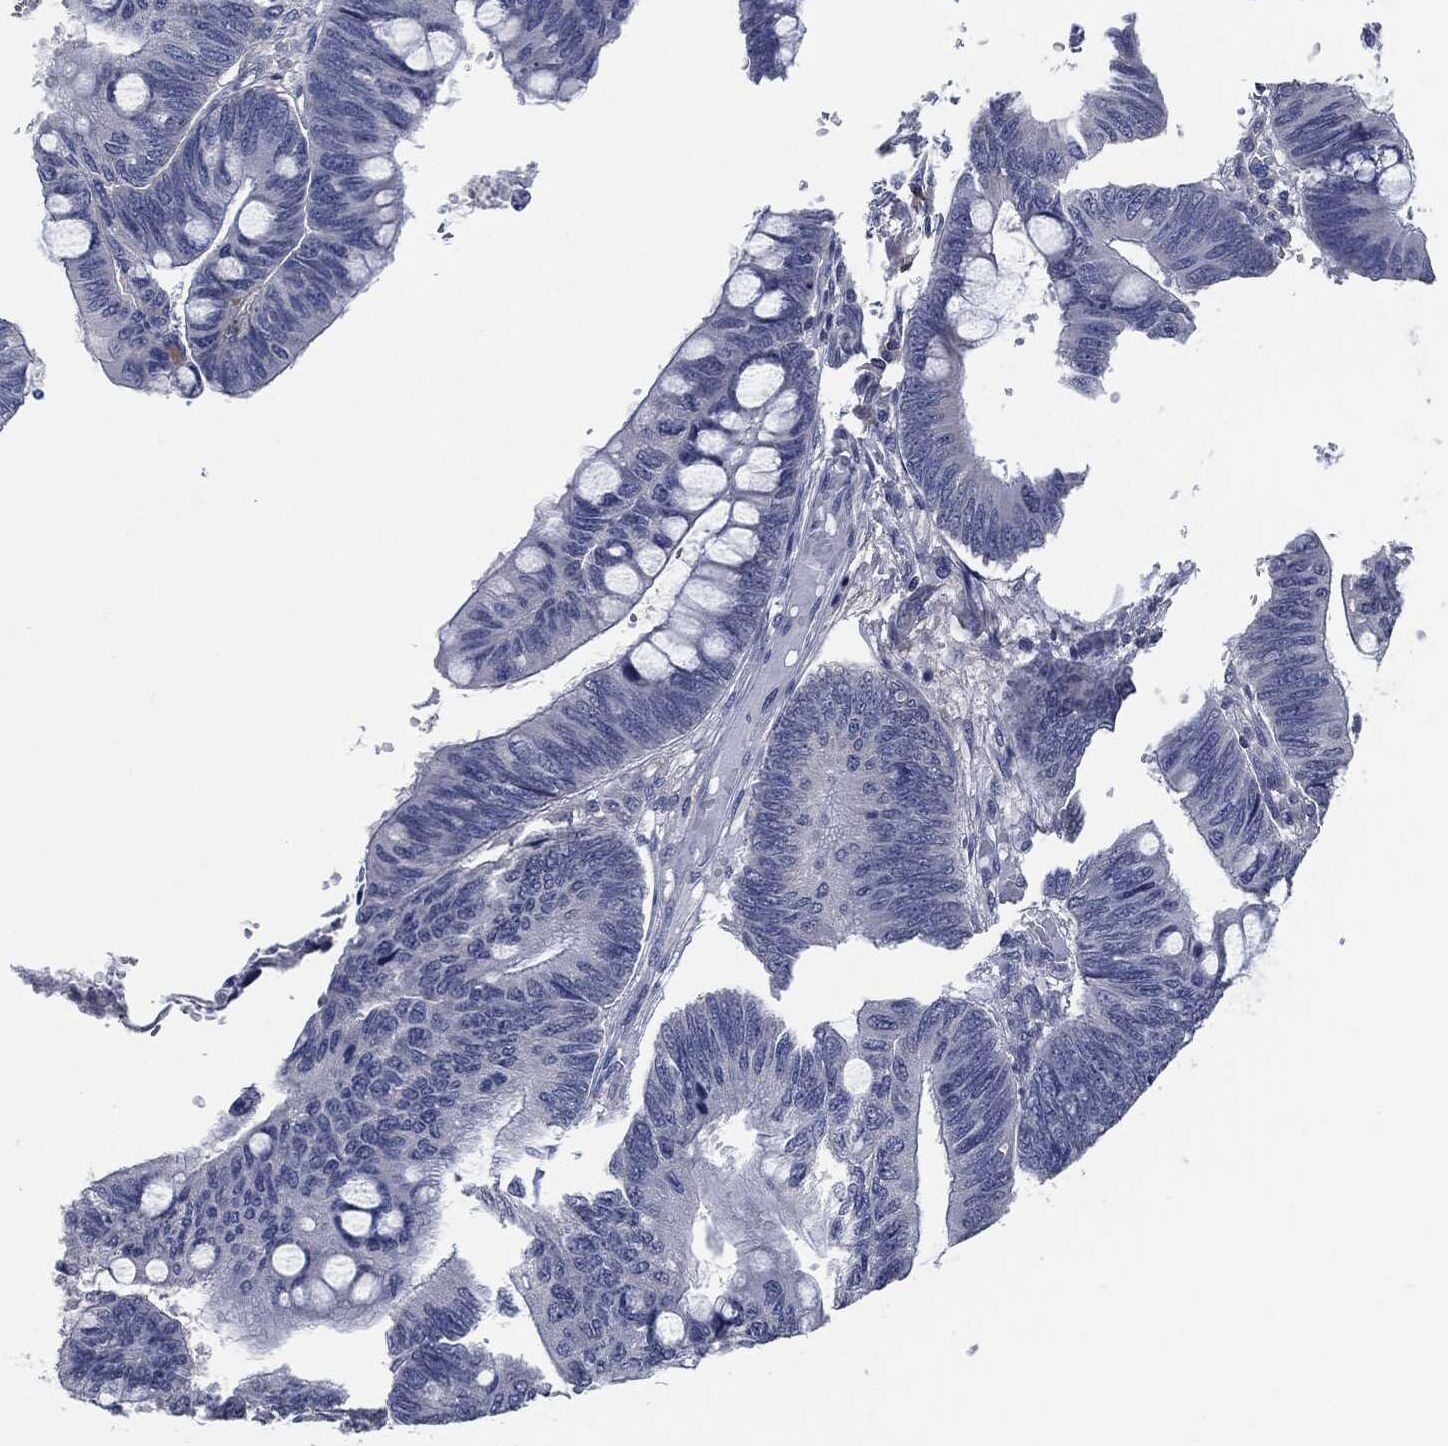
{"staining": {"intensity": "negative", "quantity": "none", "location": "none"}, "tissue": "colorectal cancer", "cell_type": "Tumor cells", "image_type": "cancer", "snomed": [{"axis": "morphology", "description": "Normal tissue, NOS"}, {"axis": "morphology", "description": "Adenocarcinoma, NOS"}, {"axis": "topography", "description": "Rectum"}, {"axis": "topography", "description": "Peripheral nerve tissue"}], "caption": "Tumor cells are negative for protein expression in human colorectal adenocarcinoma. (Stains: DAB (3,3'-diaminobenzidine) IHC with hematoxylin counter stain, Microscopy: brightfield microscopy at high magnification).", "gene": "IL2RG", "patient": {"sex": "male", "age": 92}}